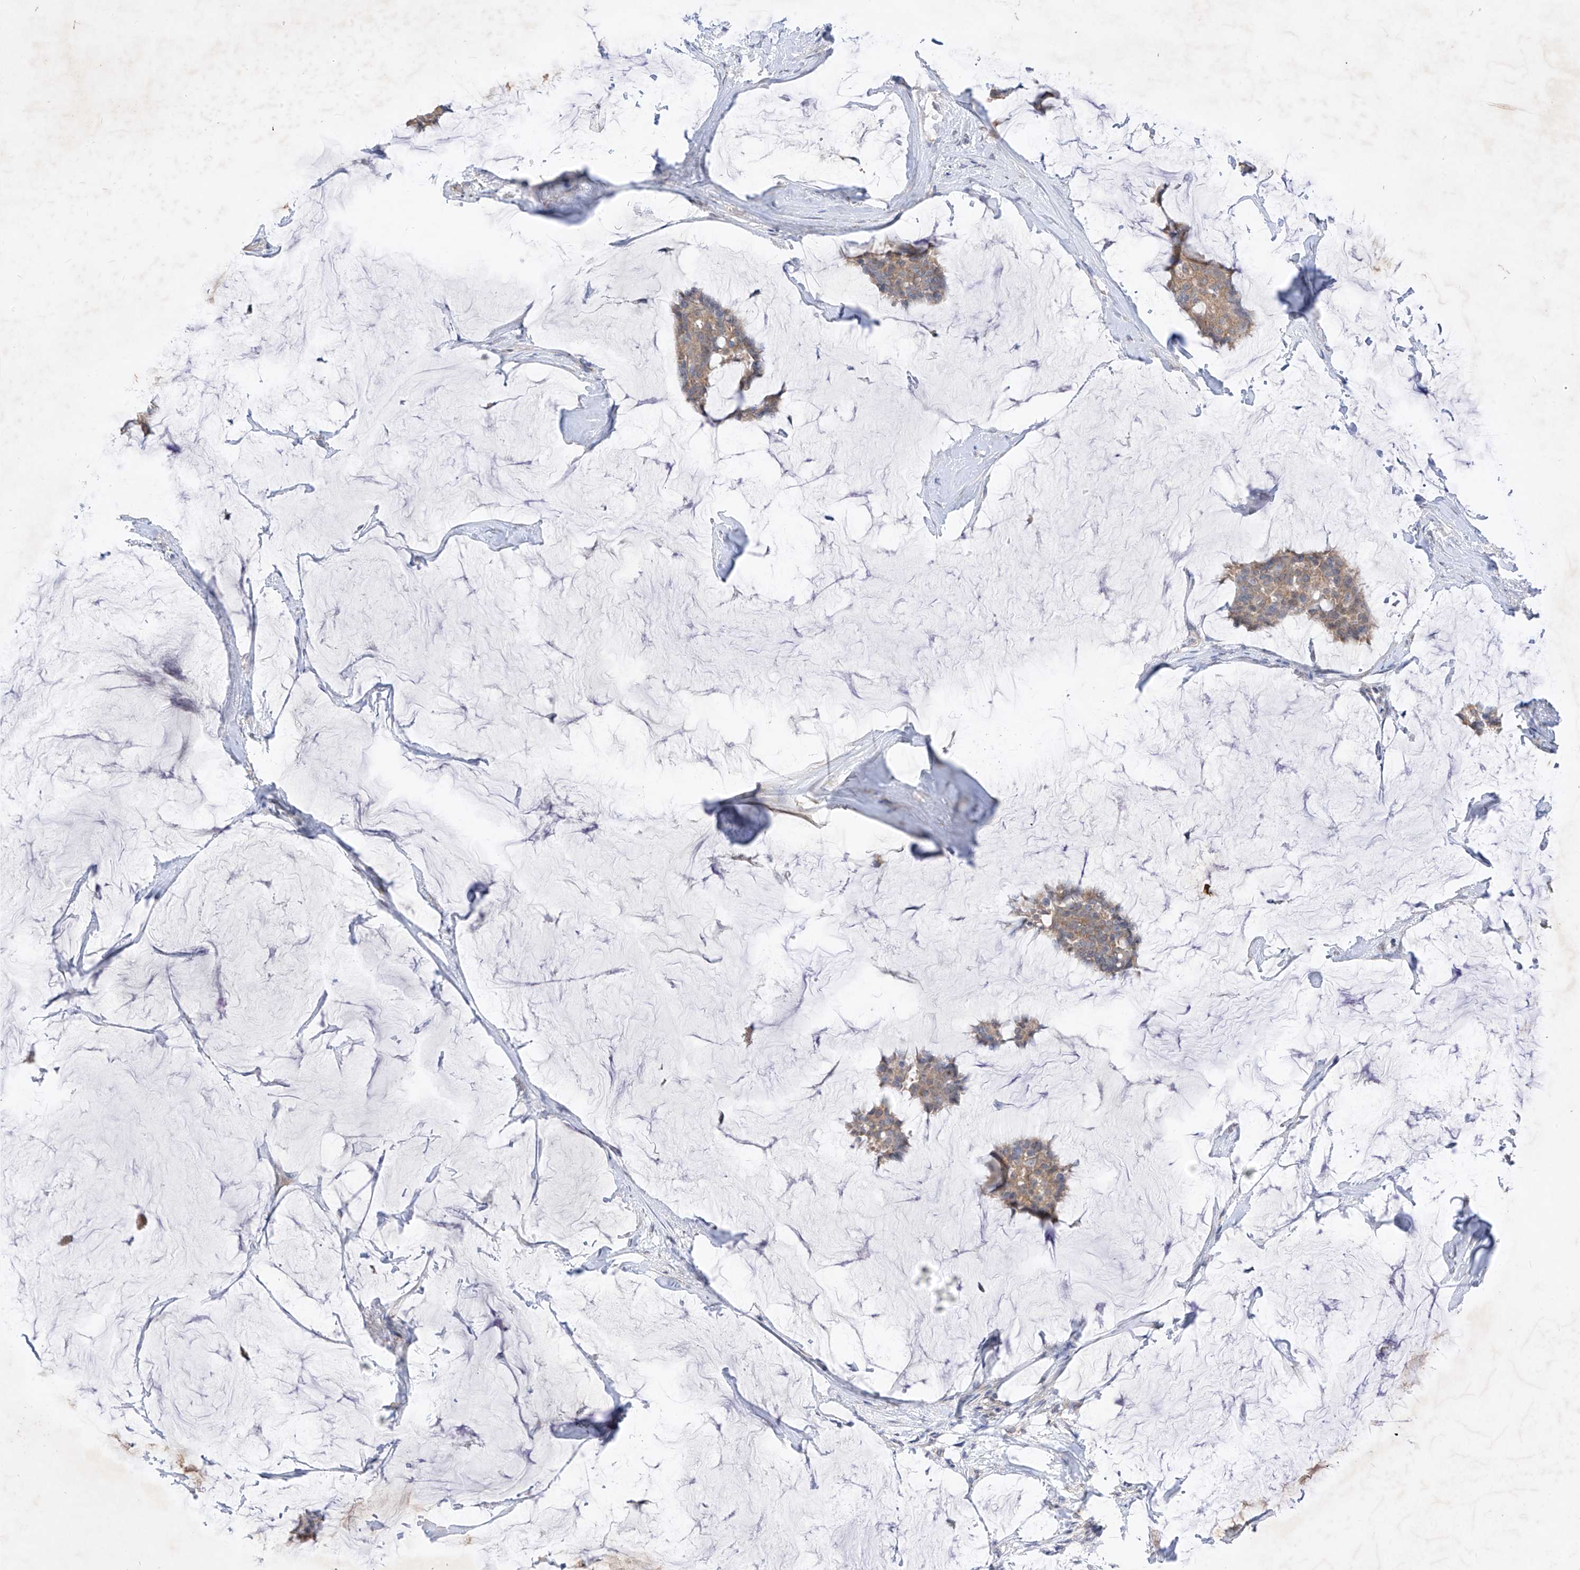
{"staining": {"intensity": "weak", "quantity": ">75%", "location": "cytoplasmic/membranous"}, "tissue": "breast cancer", "cell_type": "Tumor cells", "image_type": "cancer", "snomed": [{"axis": "morphology", "description": "Duct carcinoma"}, {"axis": "topography", "description": "Breast"}], "caption": "This is an image of immunohistochemistry staining of breast infiltrating ductal carcinoma, which shows weak expression in the cytoplasmic/membranous of tumor cells.", "gene": "MTUS2", "patient": {"sex": "female", "age": 93}}